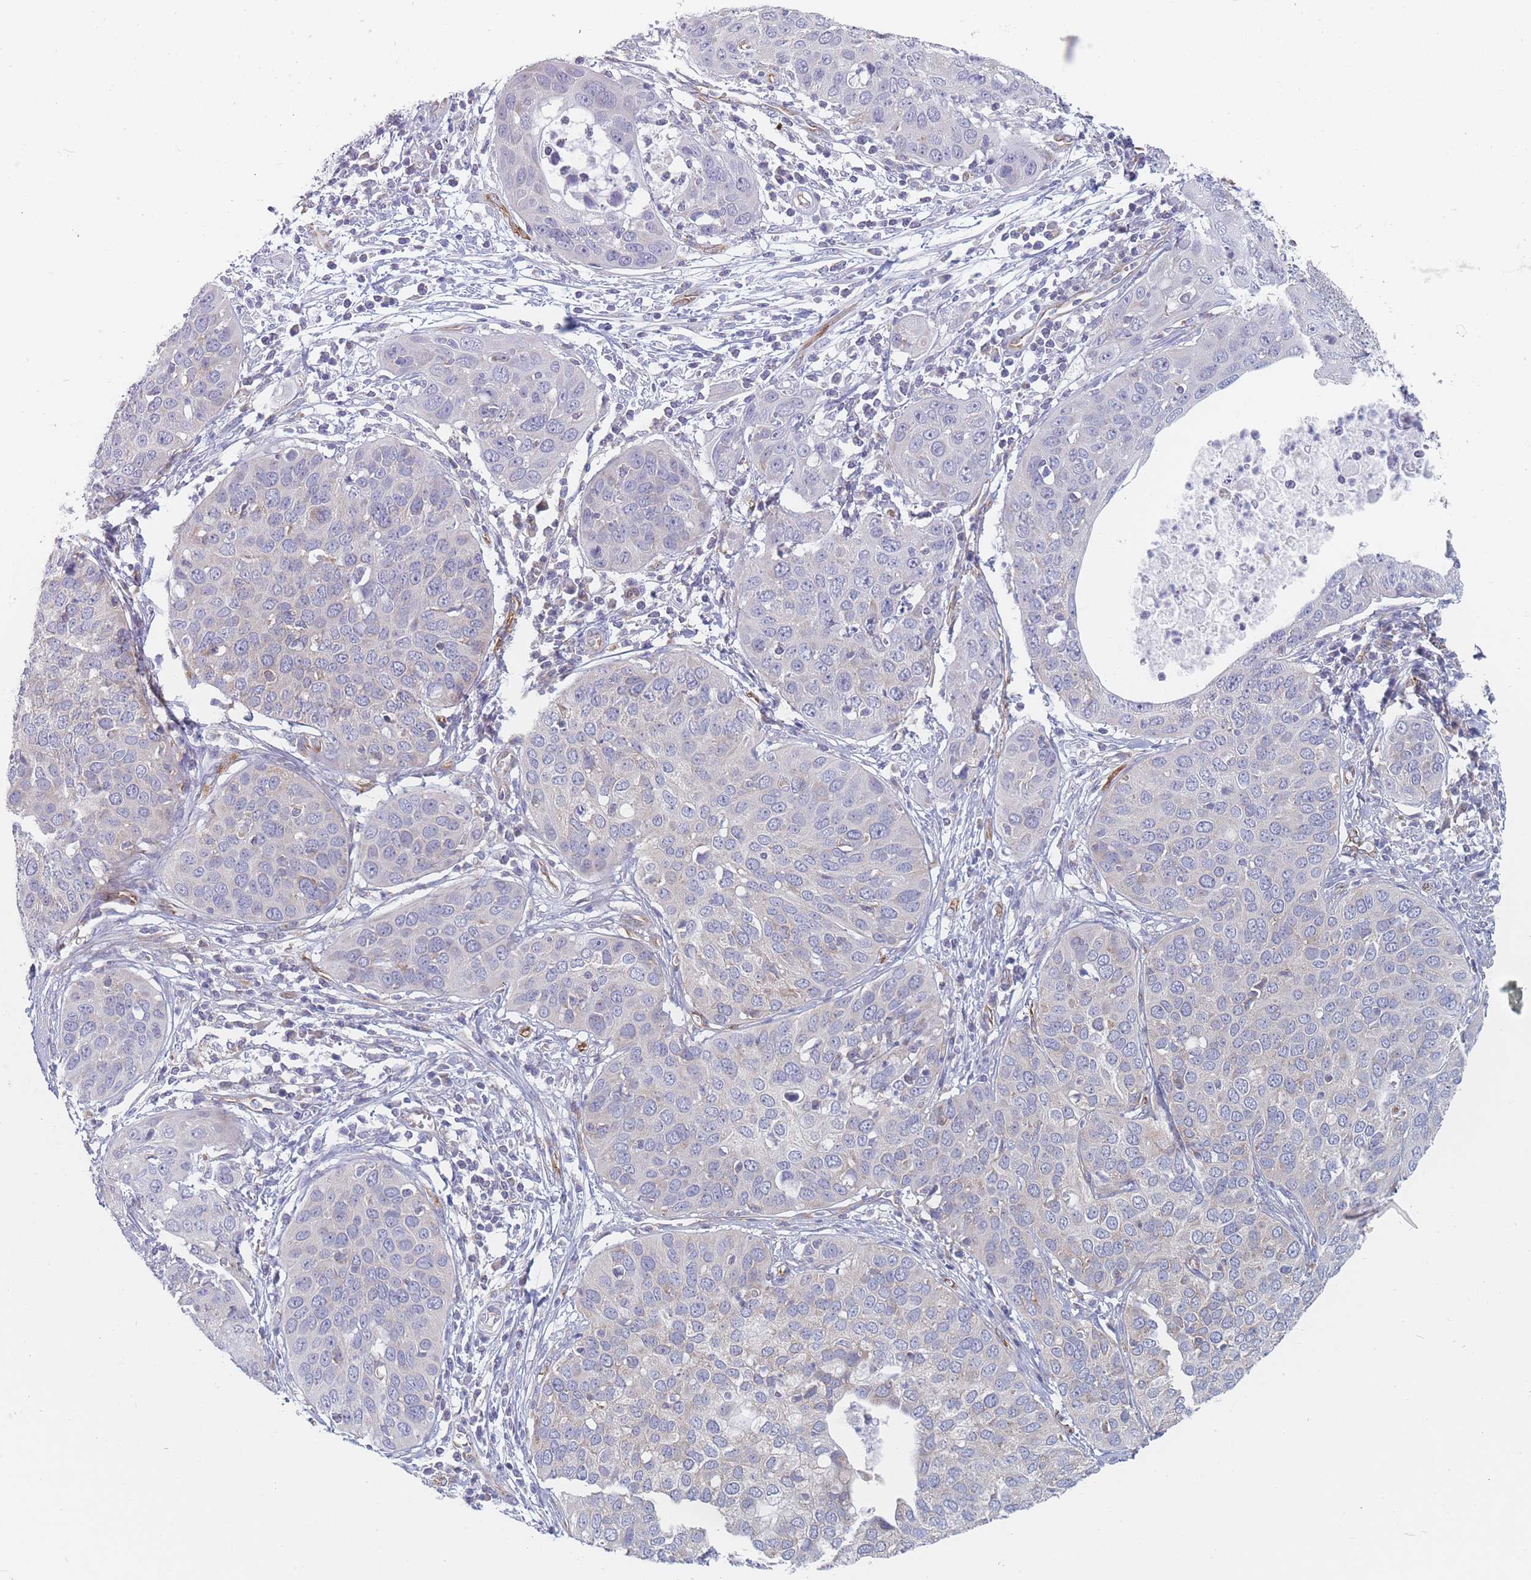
{"staining": {"intensity": "negative", "quantity": "none", "location": "none"}, "tissue": "cervical cancer", "cell_type": "Tumor cells", "image_type": "cancer", "snomed": [{"axis": "morphology", "description": "Squamous cell carcinoma, NOS"}, {"axis": "topography", "description": "Cervix"}], "caption": "This is an immunohistochemistry micrograph of cervical cancer. There is no expression in tumor cells.", "gene": "MAP1S", "patient": {"sex": "female", "age": 36}}